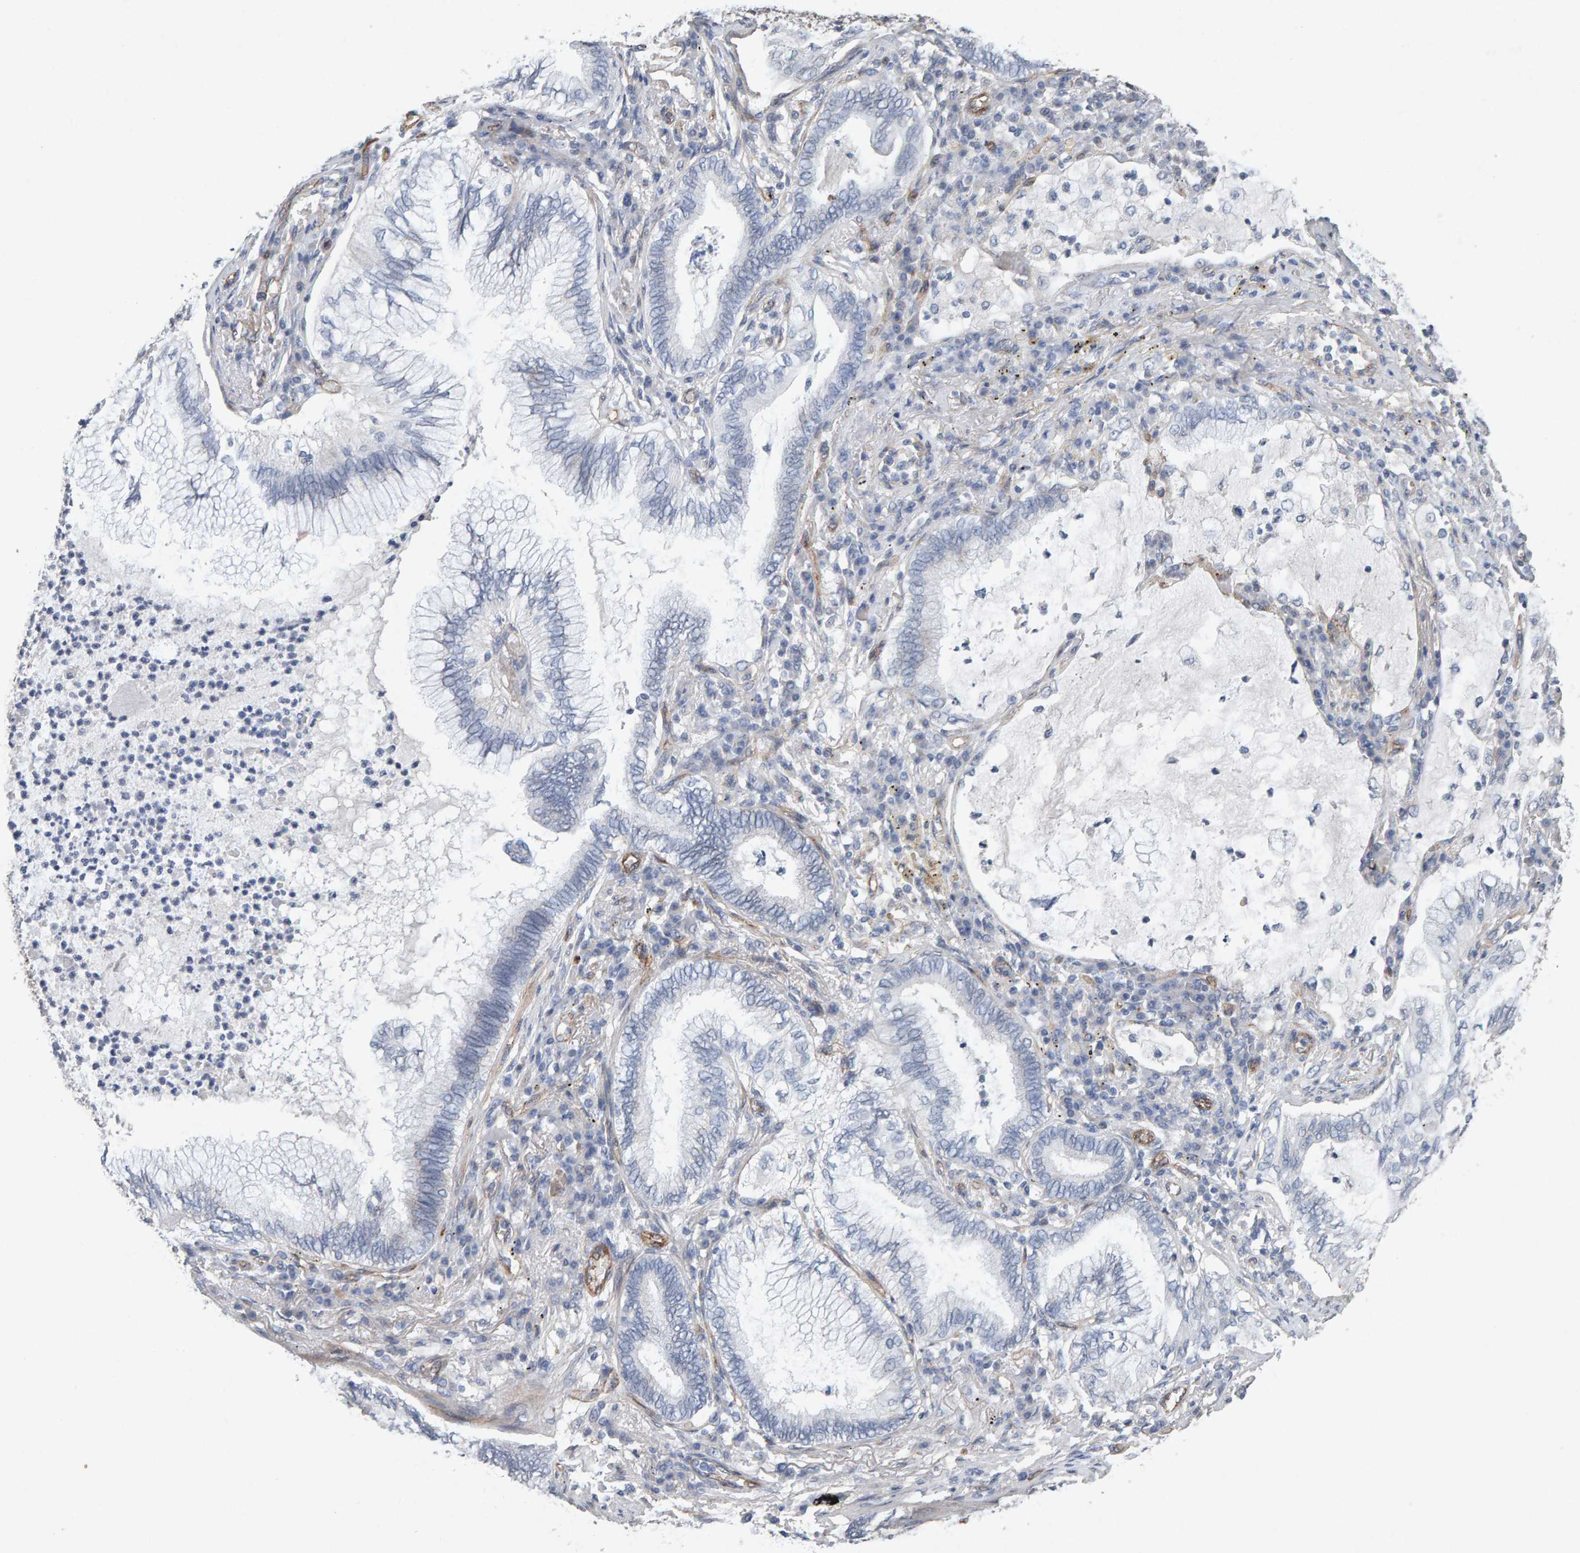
{"staining": {"intensity": "negative", "quantity": "none", "location": "none"}, "tissue": "lung cancer", "cell_type": "Tumor cells", "image_type": "cancer", "snomed": [{"axis": "morphology", "description": "Normal tissue, NOS"}, {"axis": "morphology", "description": "Adenocarcinoma, NOS"}, {"axis": "topography", "description": "Bronchus"}, {"axis": "topography", "description": "Lung"}], "caption": "IHC photomicrograph of neoplastic tissue: human lung adenocarcinoma stained with DAB shows no significant protein expression in tumor cells.", "gene": "PTPRM", "patient": {"sex": "female", "age": 70}}